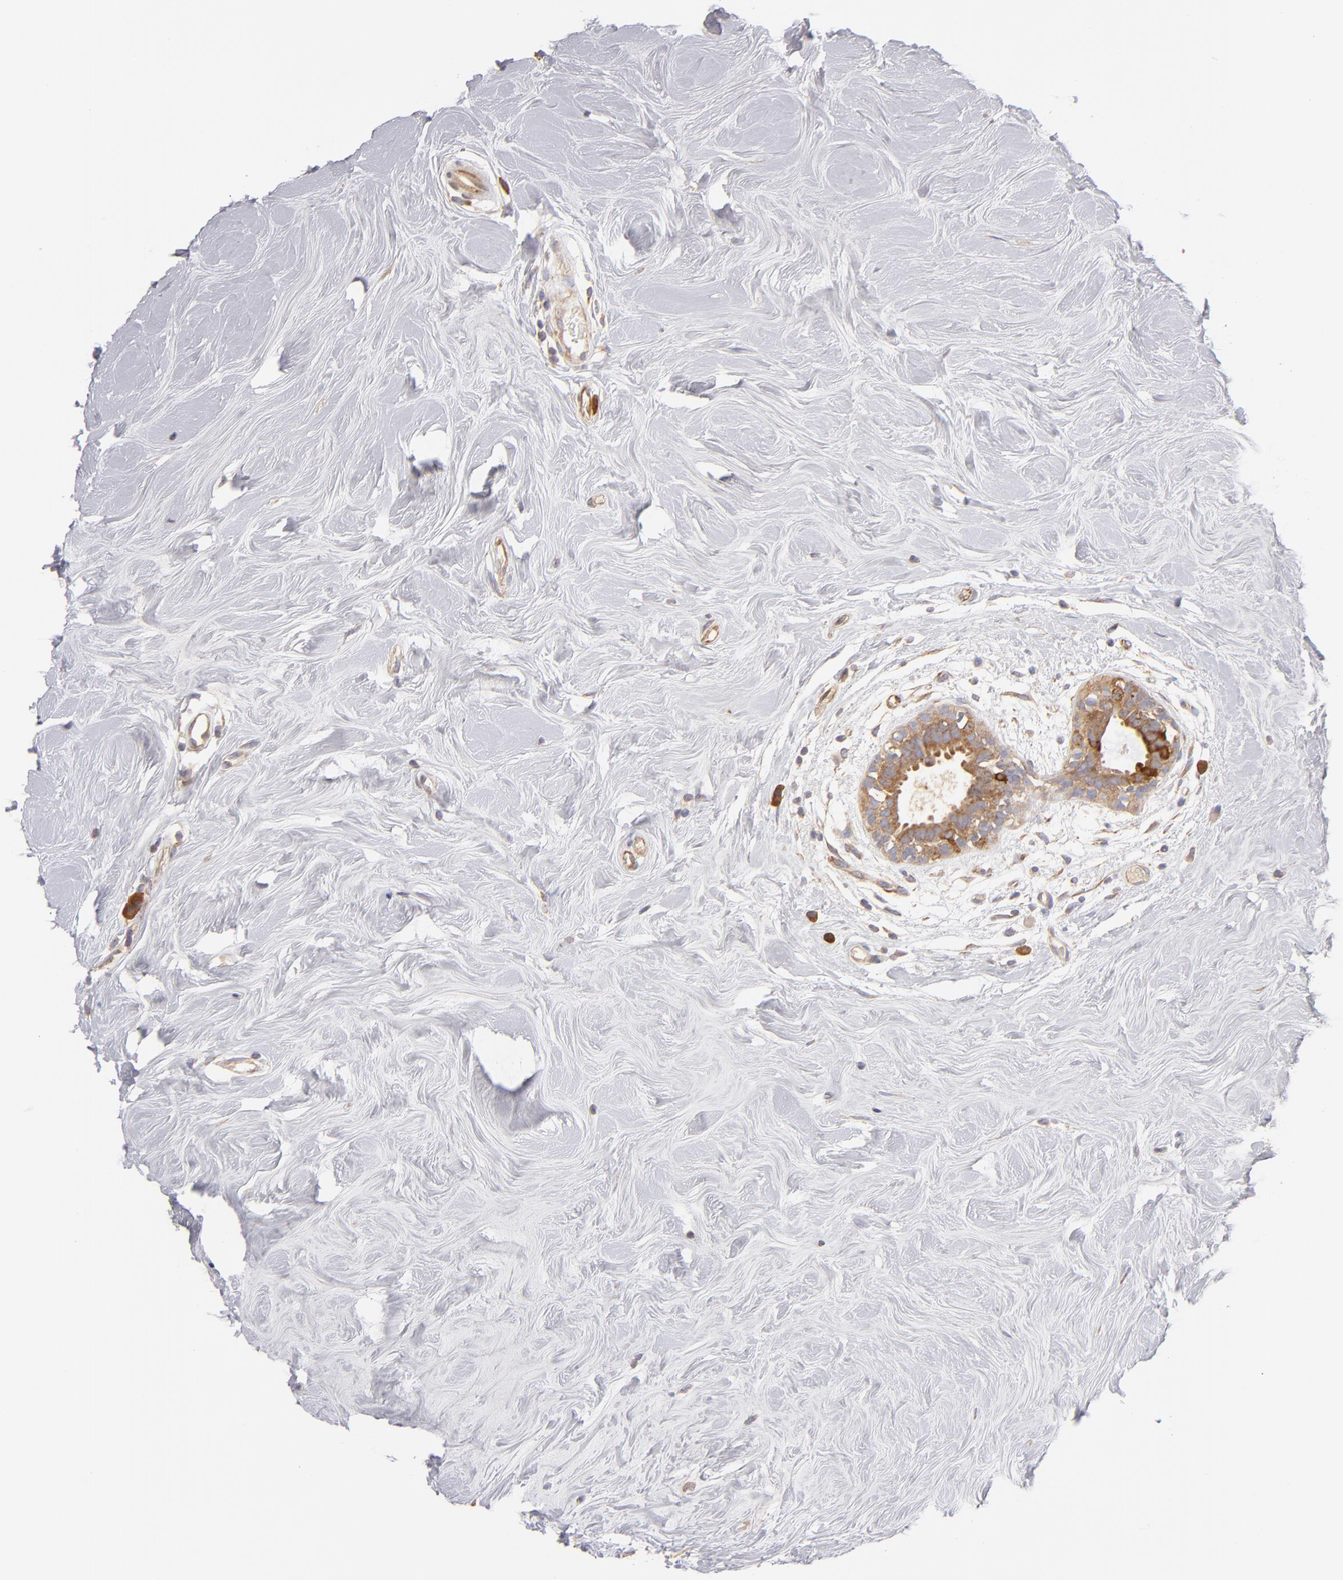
{"staining": {"intensity": "moderate", "quantity": ">75%", "location": "cytoplasmic/membranous"}, "tissue": "breast cancer", "cell_type": "Tumor cells", "image_type": "cancer", "snomed": [{"axis": "morphology", "description": "Duct carcinoma"}, {"axis": "topography", "description": "Breast"}], "caption": "Infiltrating ductal carcinoma (breast) was stained to show a protein in brown. There is medium levels of moderate cytoplasmic/membranous expression in about >75% of tumor cells.", "gene": "ENTPD5", "patient": {"sex": "female", "age": 40}}